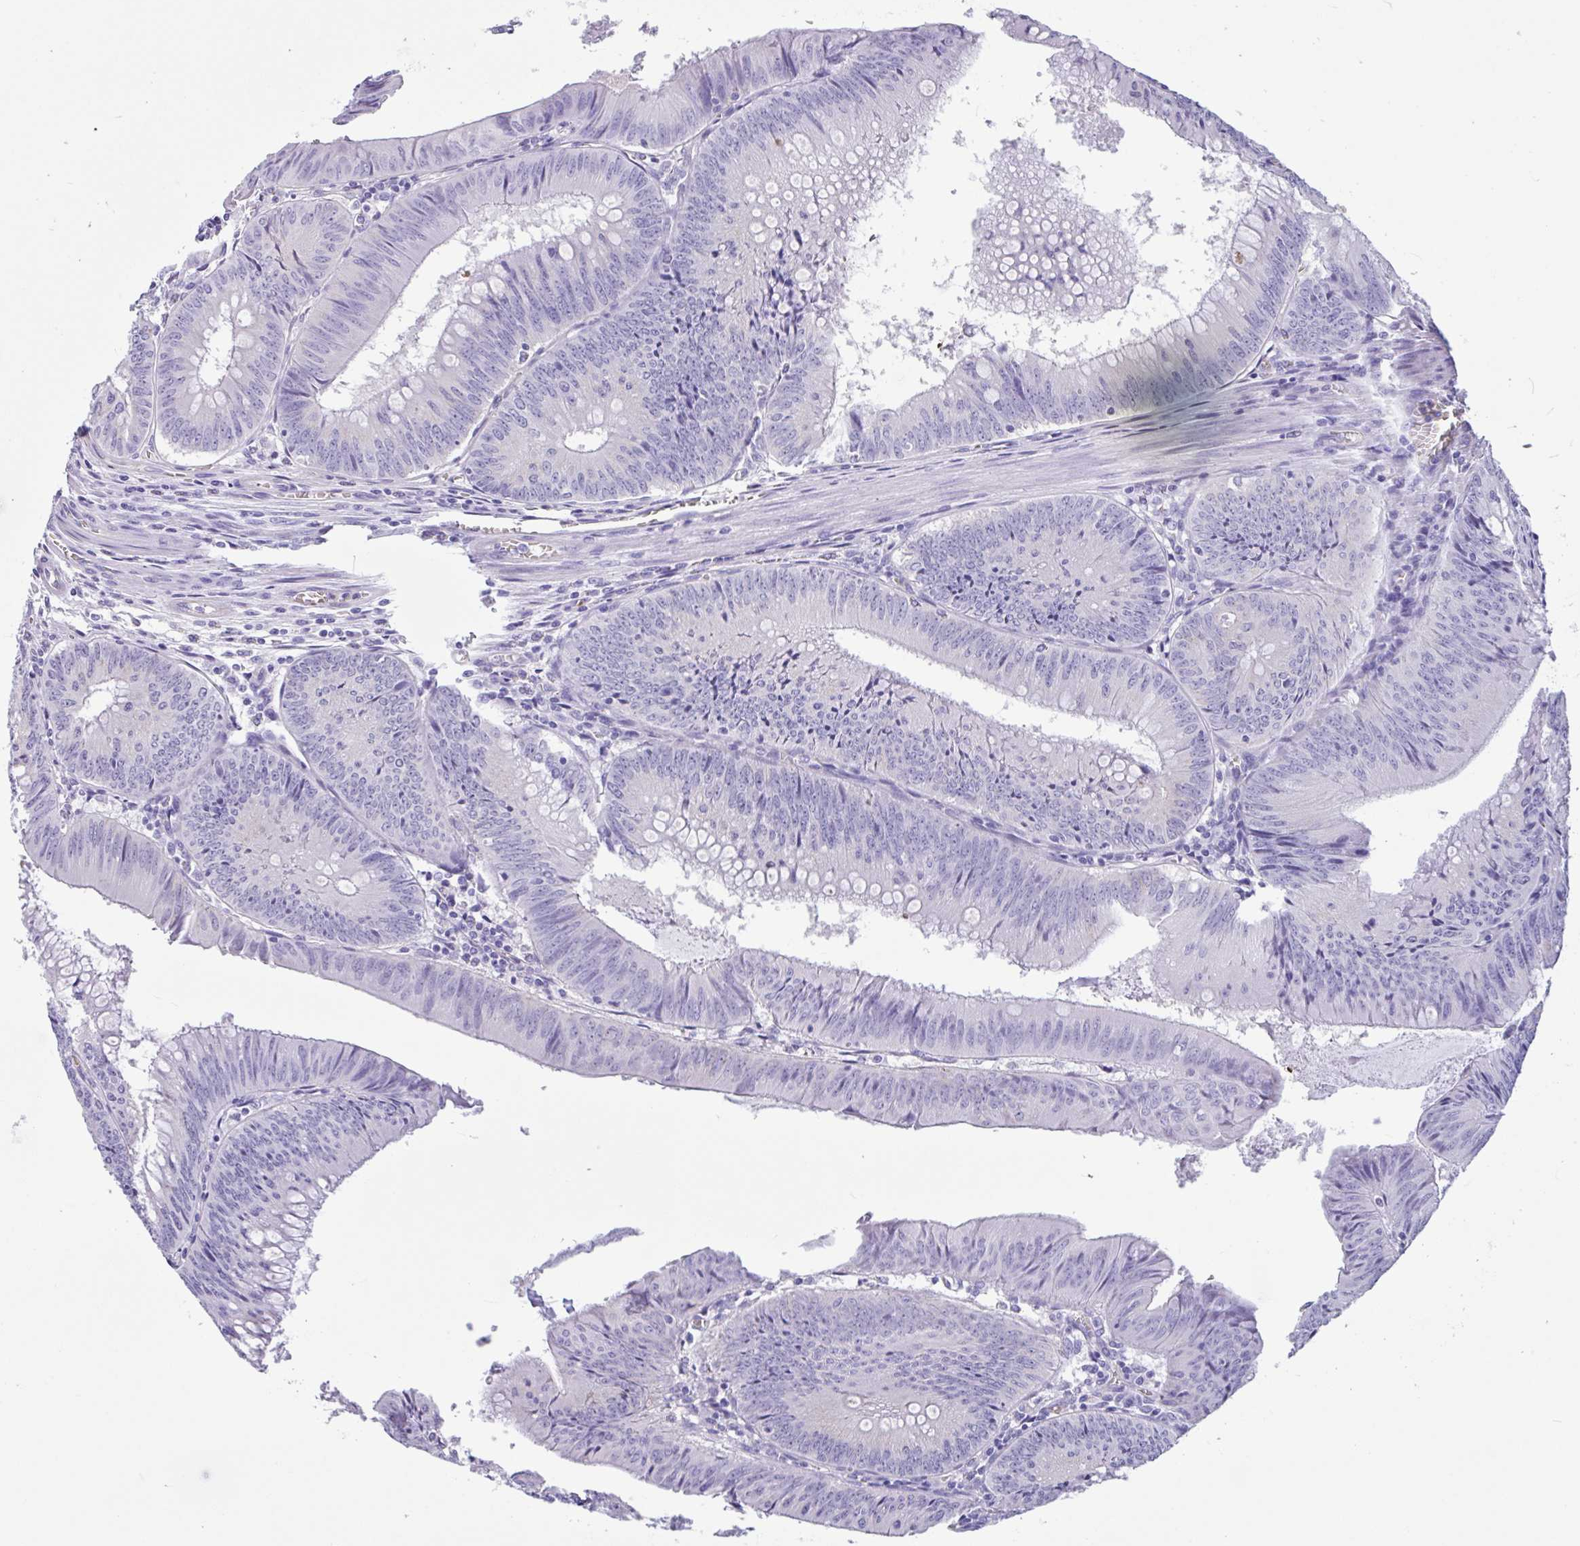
{"staining": {"intensity": "negative", "quantity": "none", "location": "none"}, "tissue": "colorectal cancer", "cell_type": "Tumor cells", "image_type": "cancer", "snomed": [{"axis": "morphology", "description": "Adenocarcinoma, NOS"}, {"axis": "topography", "description": "Rectum"}], "caption": "Colorectal cancer stained for a protein using immunohistochemistry (IHC) reveals no expression tumor cells.", "gene": "TMEM79", "patient": {"sex": "female", "age": 72}}